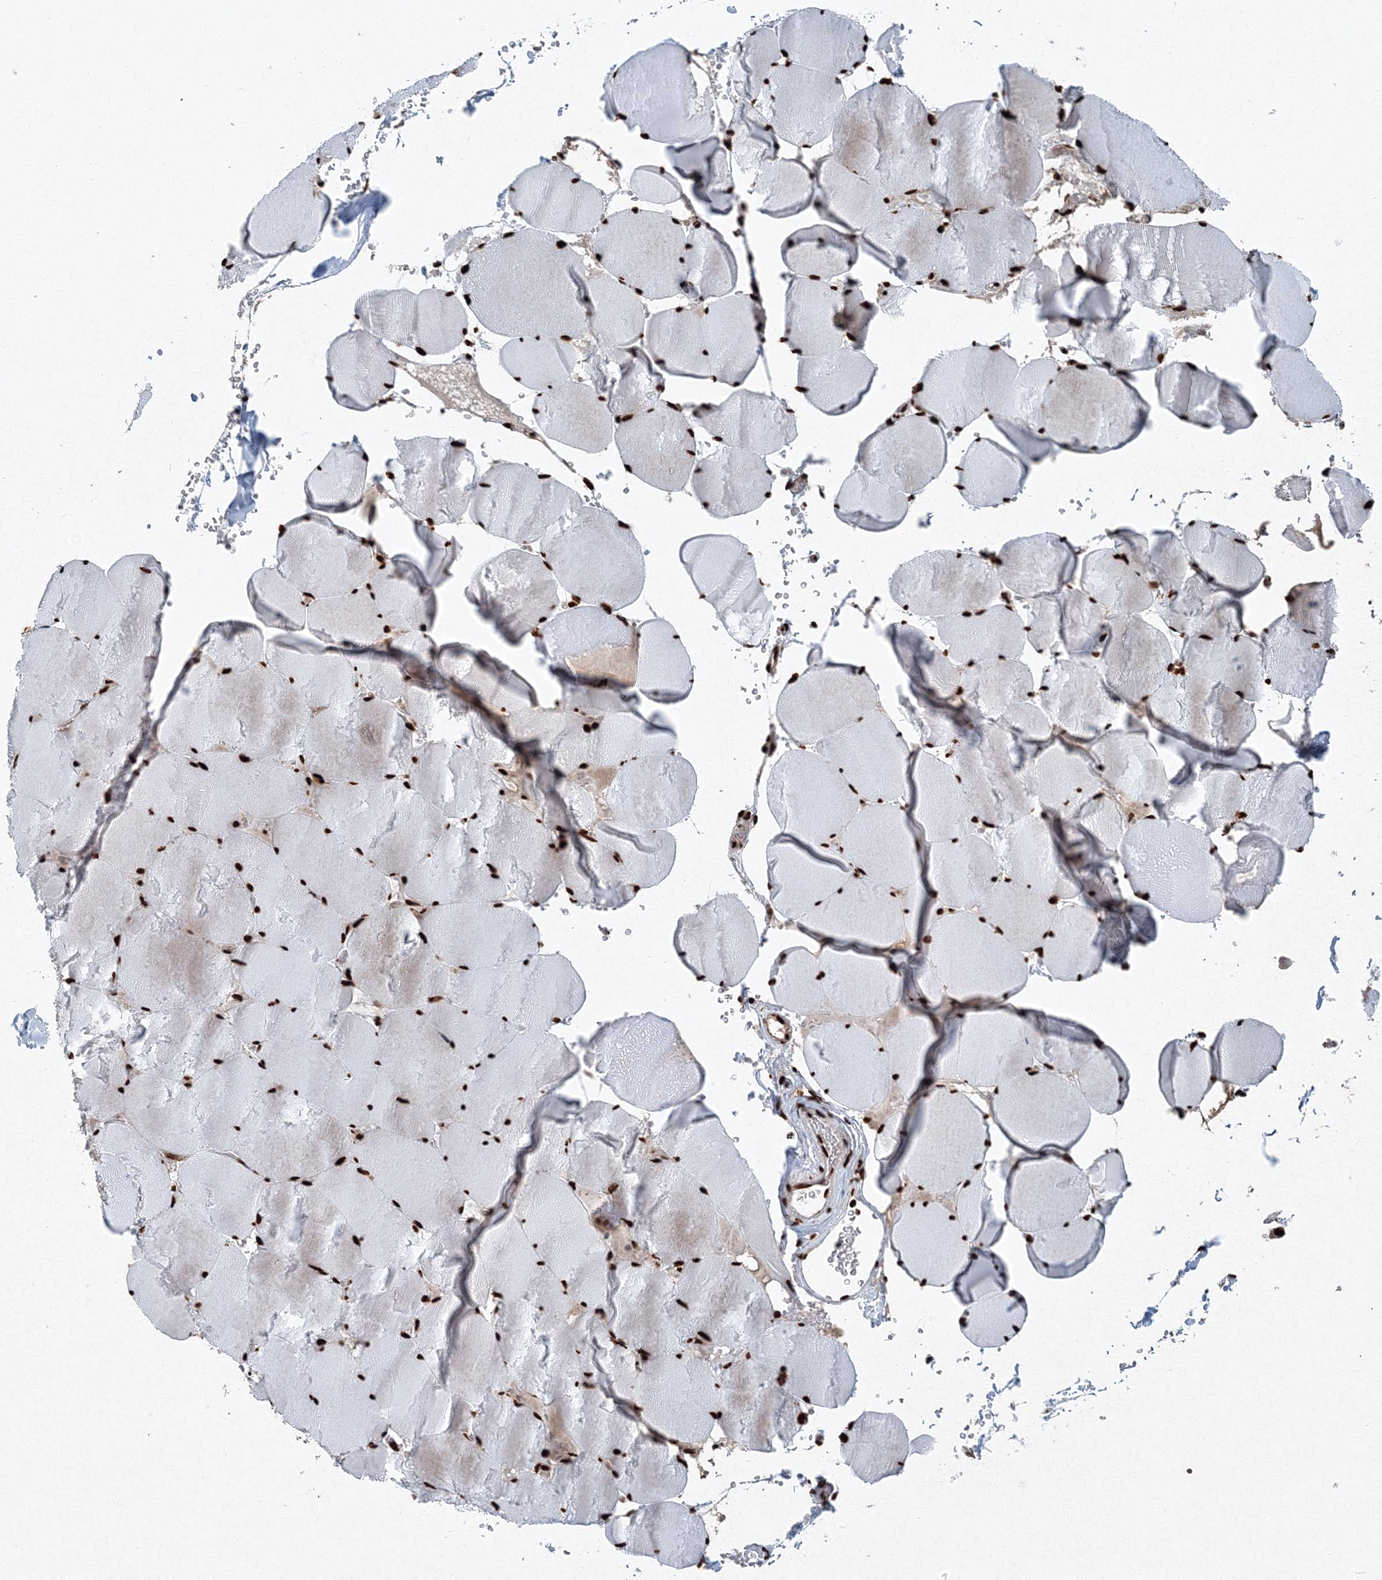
{"staining": {"intensity": "strong", "quantity": ">75%", "location": "nuclear"}, "tissue": "skeletal muscle", "cell_type": "Myocytes", "image_type": "normal", "snomed": [{"axis": "morphology", "description": "Normal tissue, NOS"}, {"axis": "topography", "description": "Skeletal muscle"}, {"axis": "topography", "description": "Head-Neck"}], "caption": "Skeletal muscle stained with IHC shows strong nuclear expression in about >75% of myocytes. (IHC, brightfield microscopy, high magnification).", "gene": "SNRPC", "patient": {"sex": "male", "age": 66}}